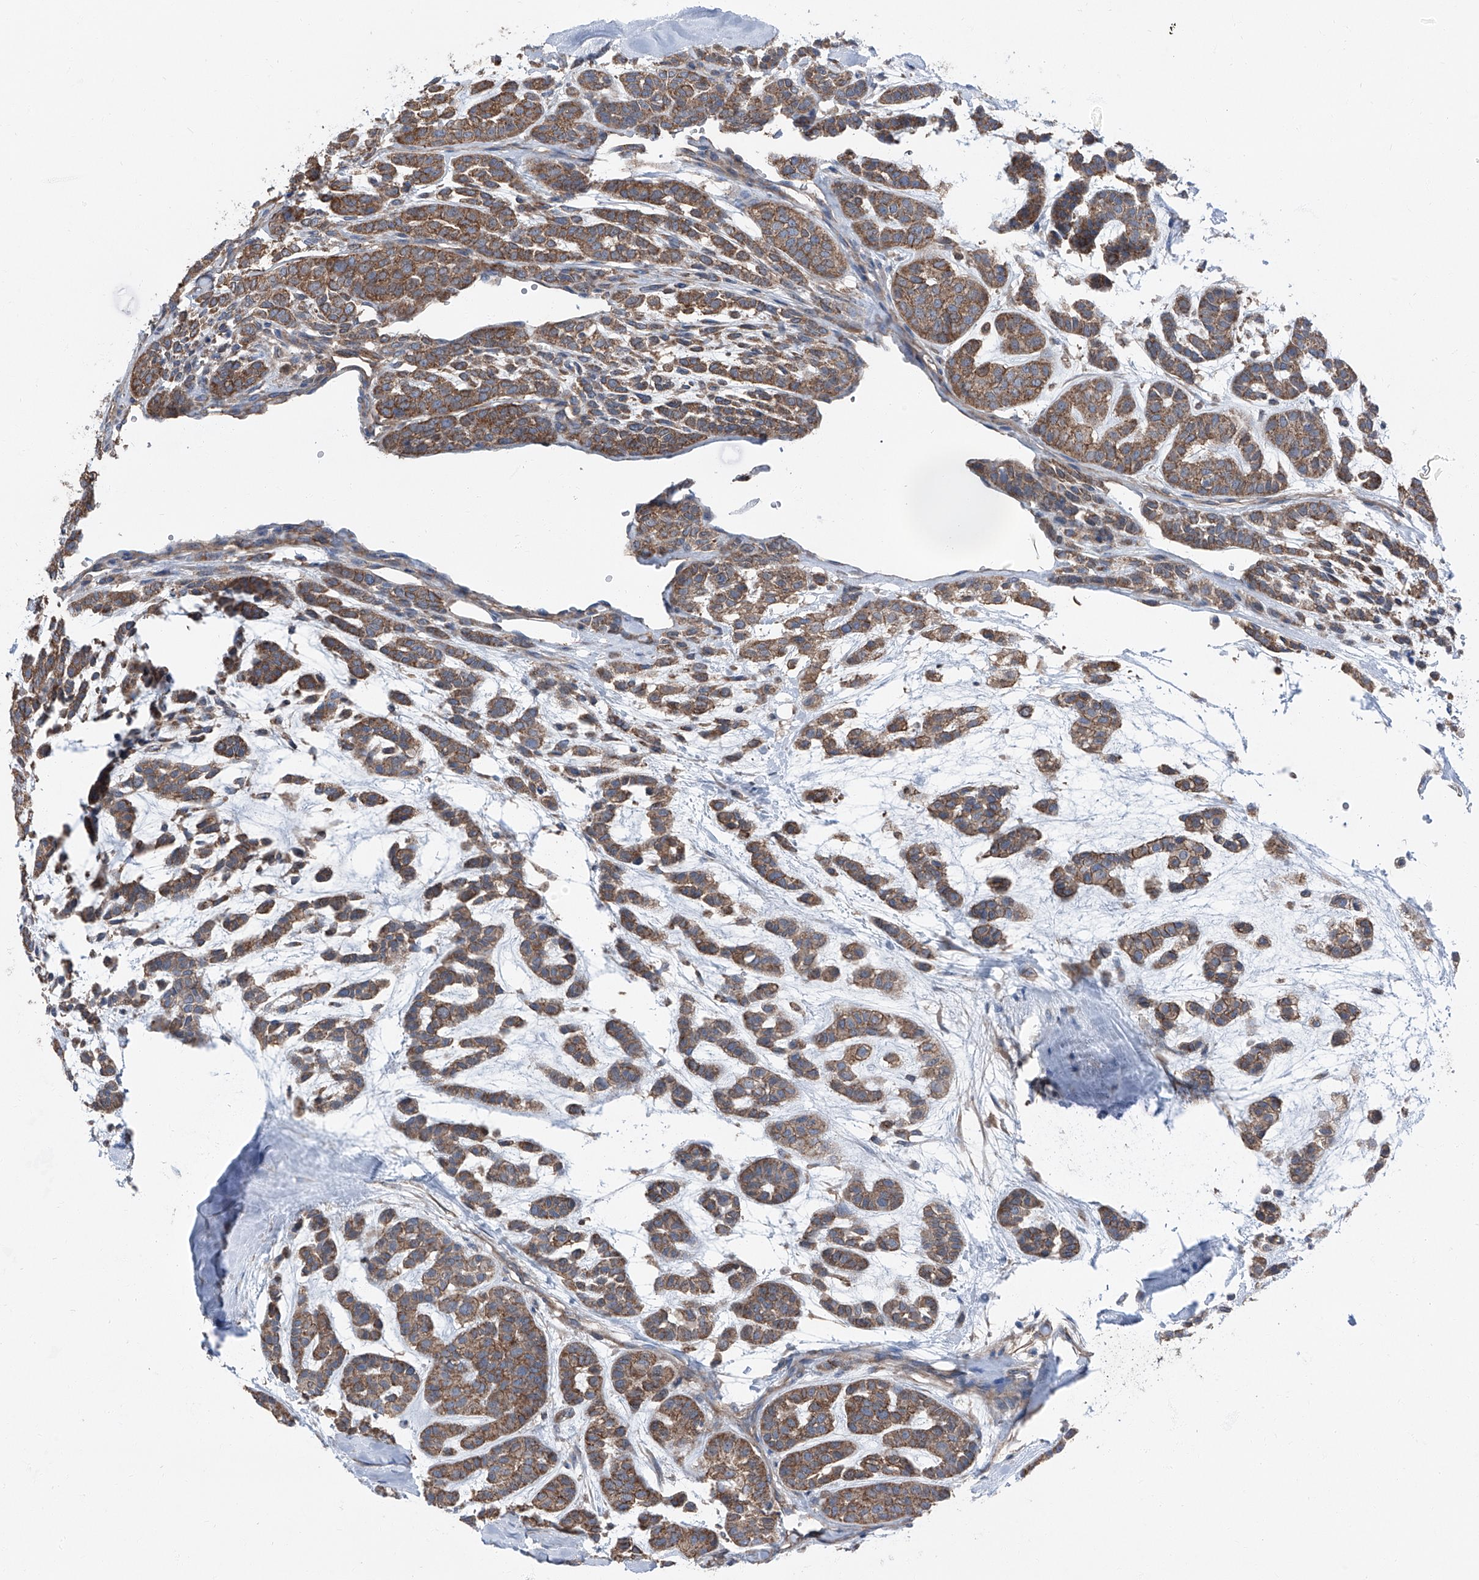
{"staining": {"intensity": "moderate", "quantity": ">75%", "location": "cytoplasmic/membranous"}, "tissue": "head and neck cancer", "cell_type": "Tumor cells", "image_type": "cancer", "snomed": [{"axis": "morphology", "description": "Adenocarcinoma, NOS"}, {"axis": "morphology", "description": "Adenoma, NOS"}, {"axis": "topography", "description": "Head-Neck"}], "caption": "Immunohistochemistry micrograph of adenocarcinoma (head and neck) stained for a protein (brown), which displays medium levels of moderate cytoplasmic/membranous expression in about >75% of tumor cells.", "gene": "GPR142", "patient": {"sex": "female", "age": 55}}